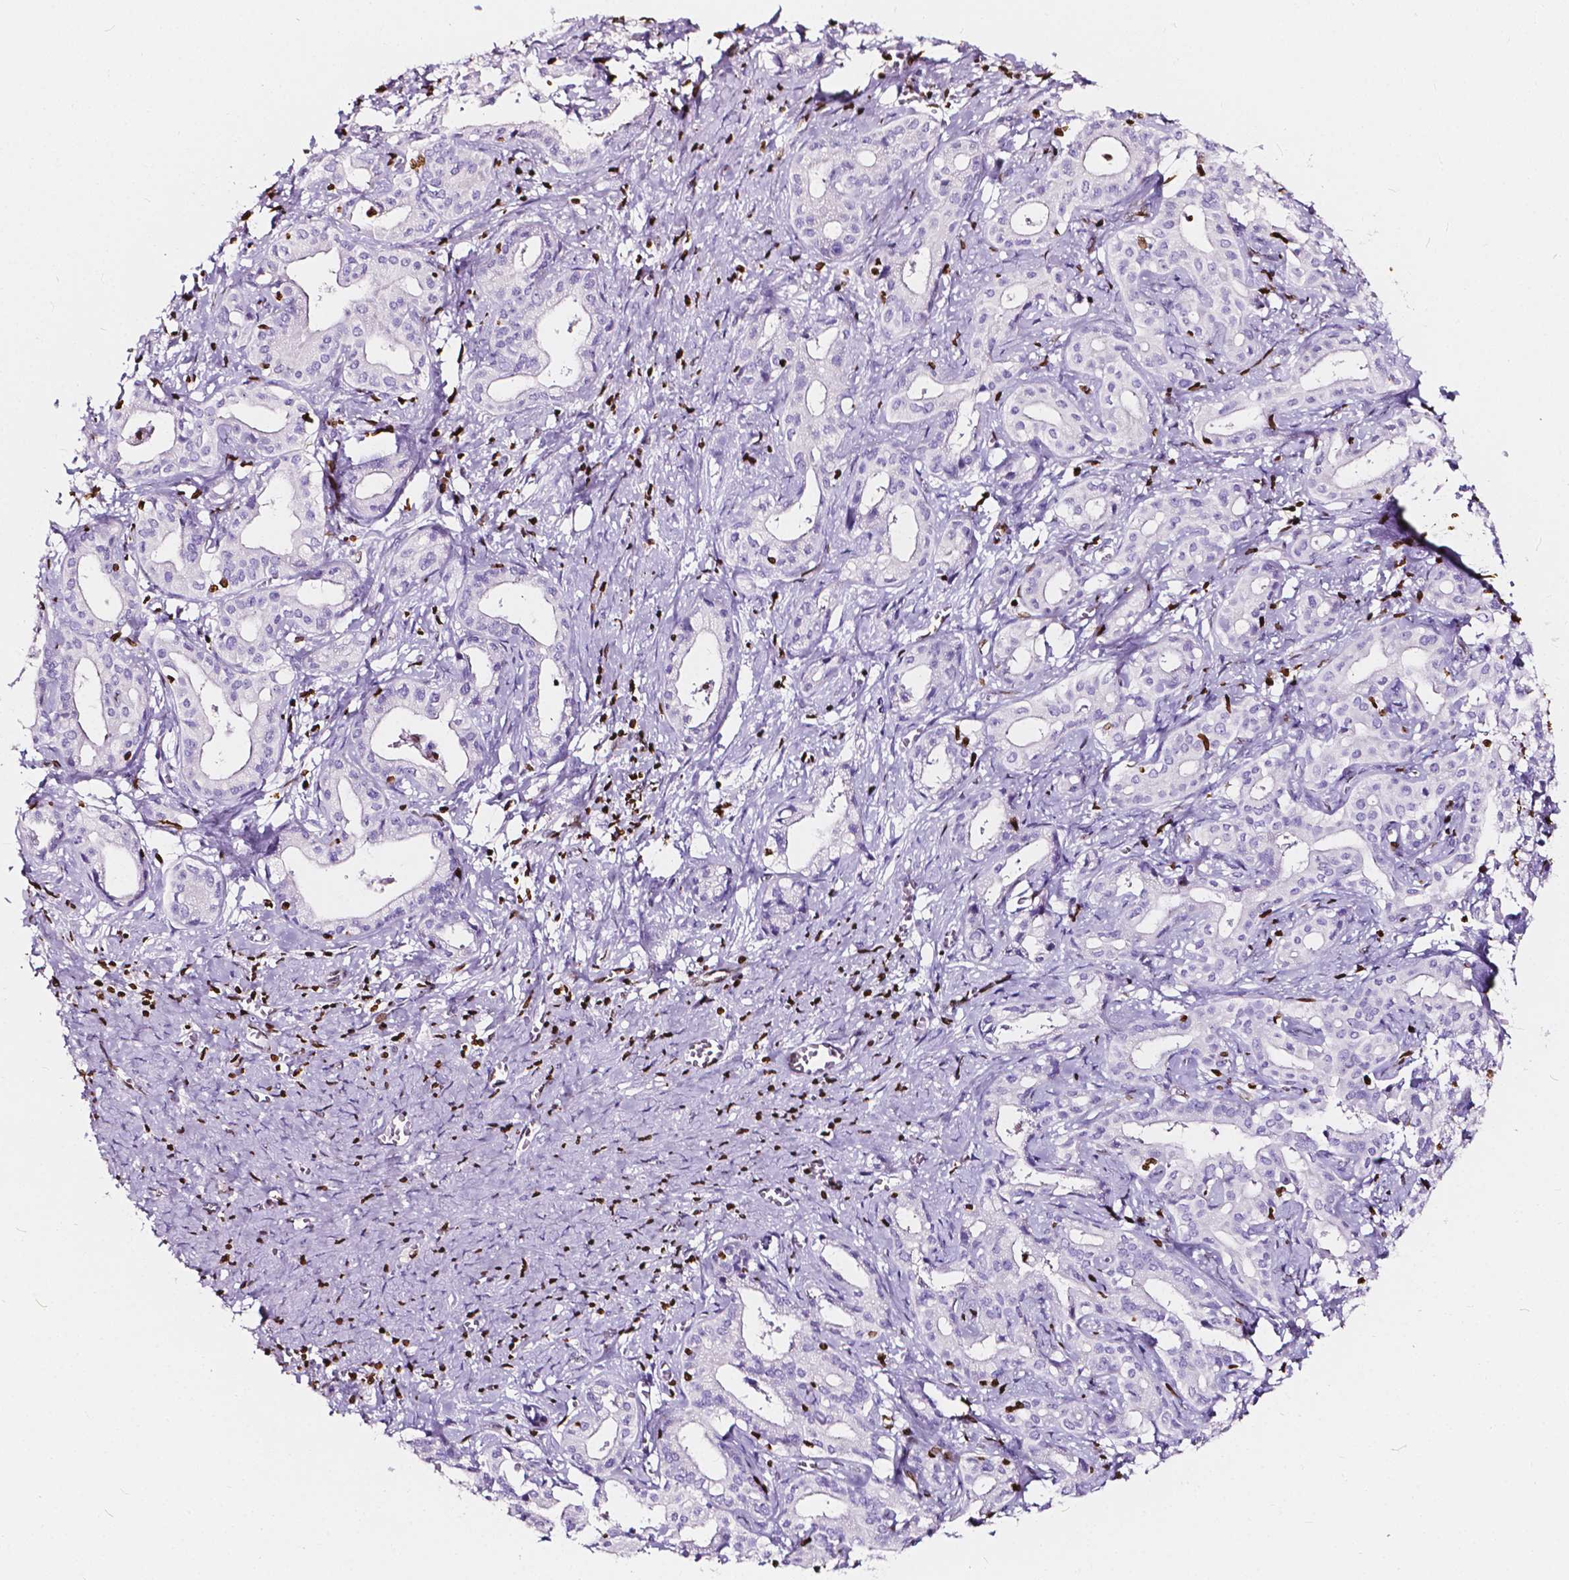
{"staining": {"intensity": "negative", "quantity": "none", "location": "none"}, "tissue": "liver cancer", "cell_type": "Tumor cells", "image_type": "cancer", "snomed": [{"axis": "morphology", "description": "Cholangiocarcinoma"}, {"axis": "topography", "description": "Liver"}], "caption": "A micrograph of liver cholangiocarcinoma stained for a protein demonstrates no brown staining in tumor cells. Nuclei are stained in blue.", "gene": "CBY3", "patient": {"sex": "female", "age": 65}}